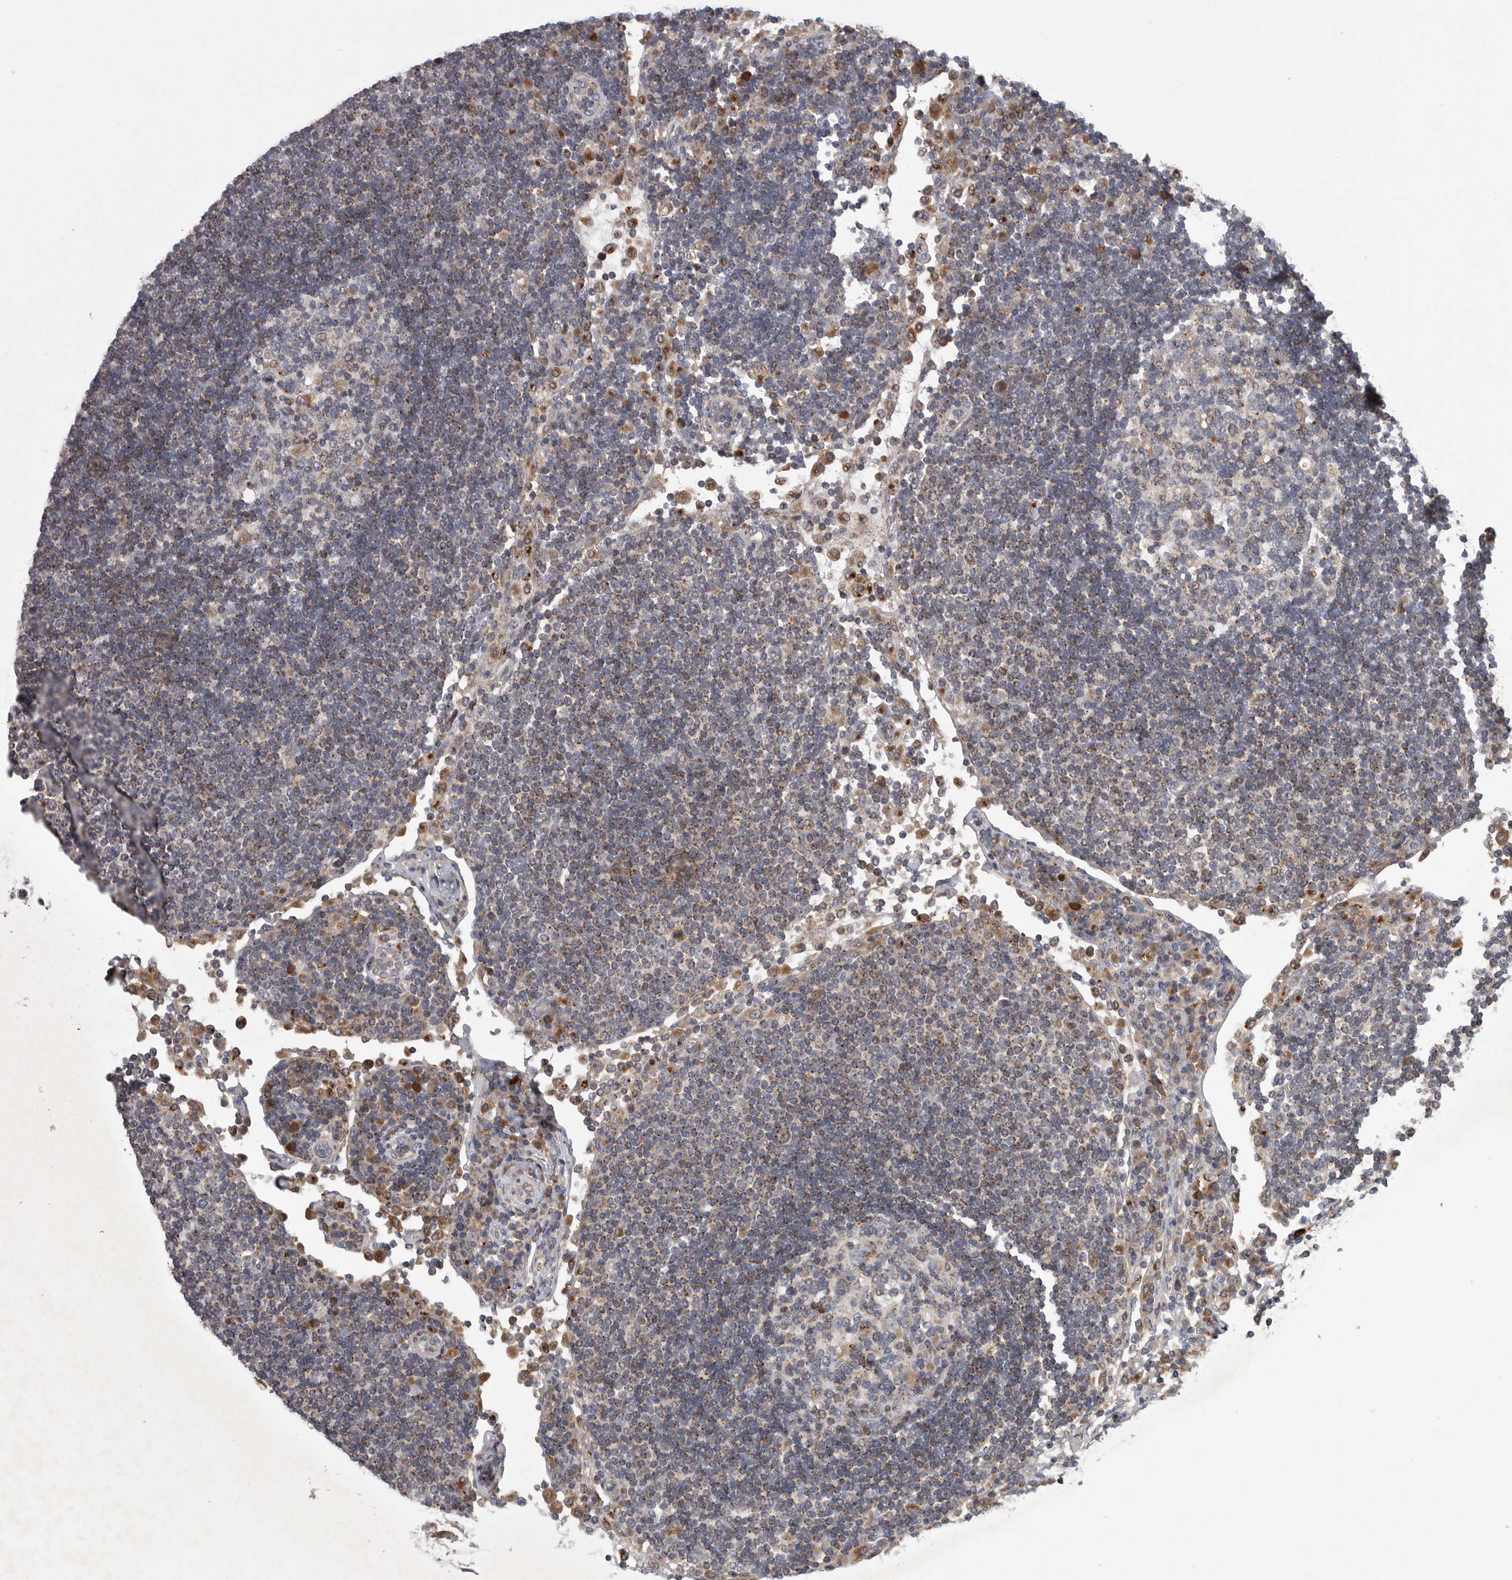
{"staining": {"intensity": "weak", "quantity": "<25%", "location": "cytoplasmic/membranous"}, "tissue": "lymph node", "cell_type": "Germinal center cells", "image_type": "normal", "snomed": [{"axis": "morphology", "description": "Normal tissue, NOS"}, {"axis": "topography", "description": "Lymph node"}], "caption": "IHC photomicrograph of benign lymph node: human lymph node stained with DAB displays no significant protein expression in germinal center cells.", "gene": "LAMTOR3", "patient": {"sex": "female", "age": 53}}